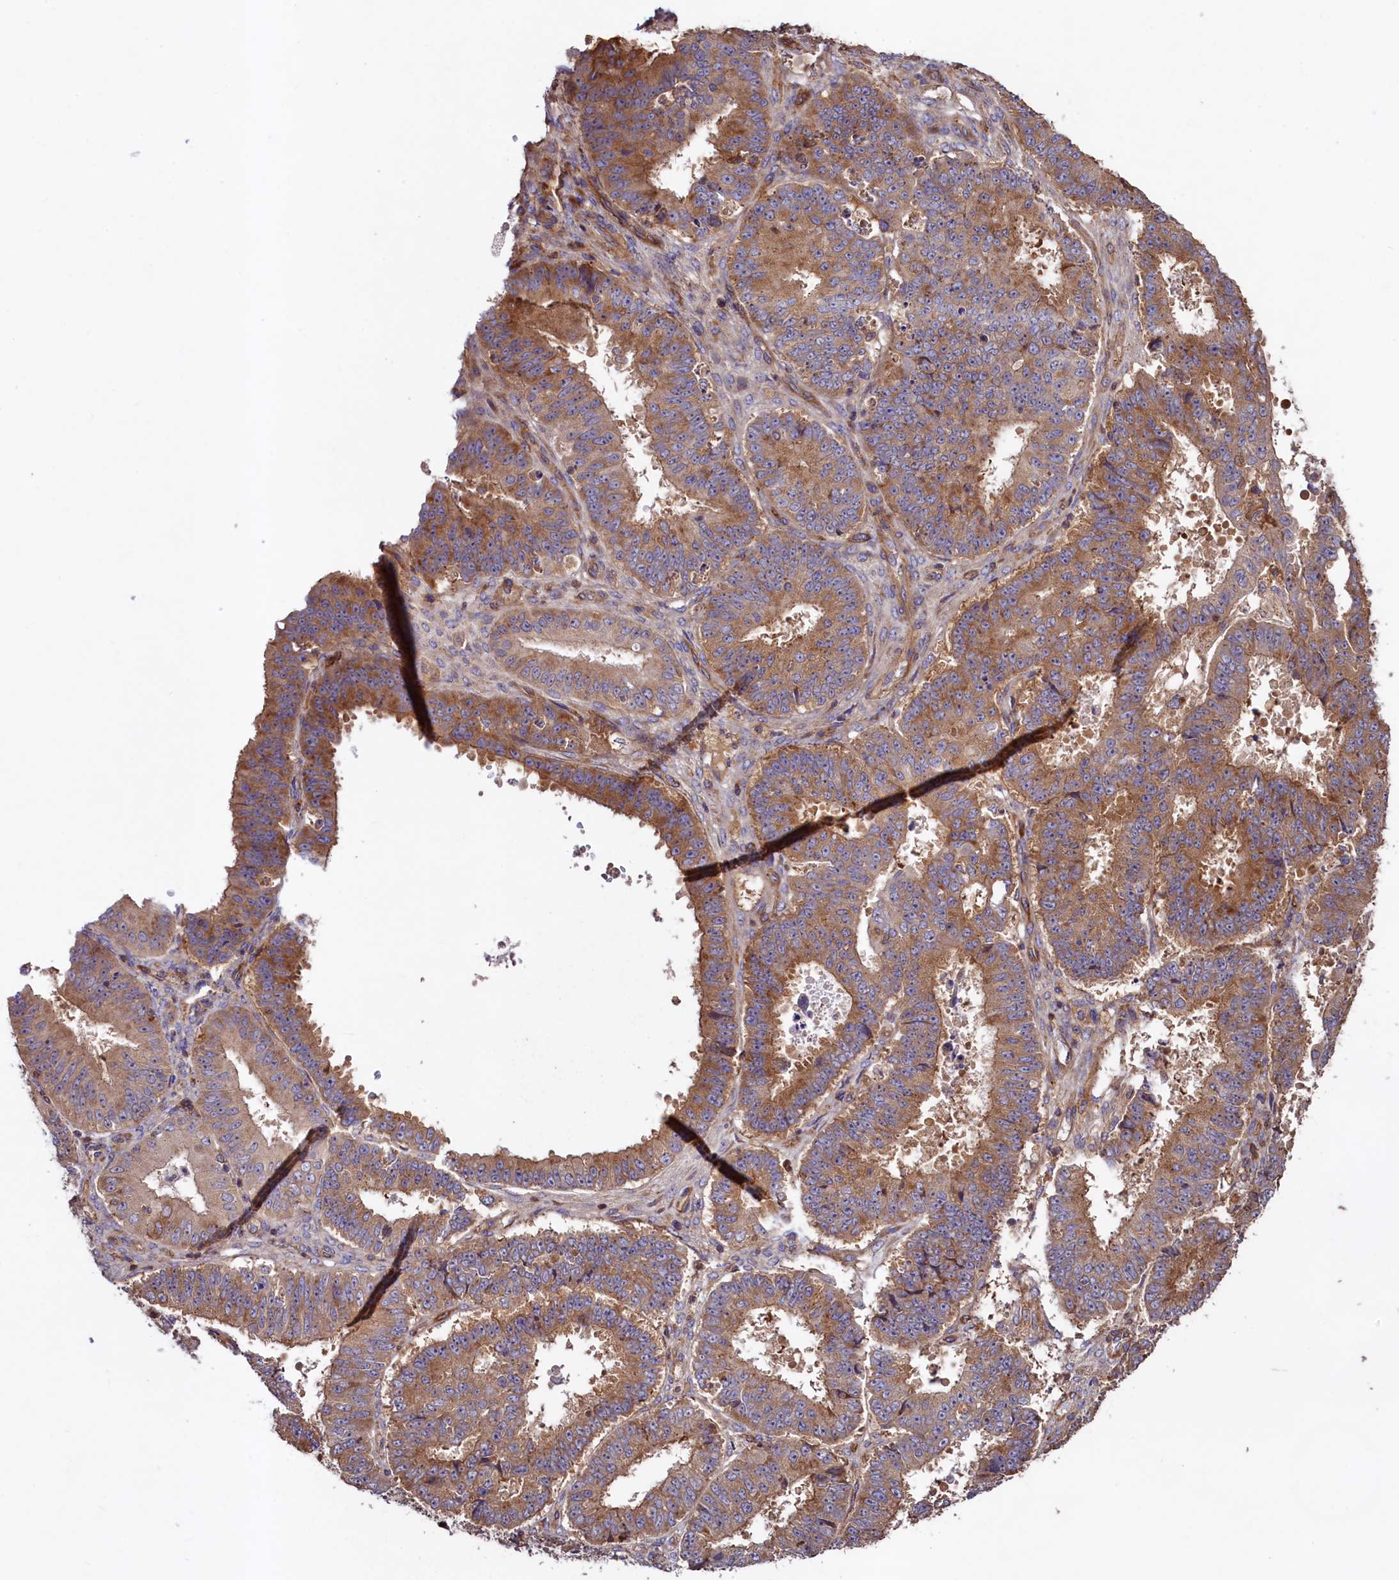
{"staining": {"intensity": "moderate", "quantity": ">75%", "location": "cytoplasmic/membranous"}, "tissue": "ovarian cancer", "cell_type": "Tumor cells", "image_type": "cancer", "snomed": [{"axis": "morphology", "description": "Carcinoma, endometroid"}, {"axis": "topography", "description": "Appendix"}, {"axis": "topography", "description": "Ovary"}], "caption": "The histopathology image exhibits a brown stain indicating the presence of a protein in the cytoplasmic/membranous of tumor cells in endometroid carcinoma (ovarian).", "gene": "KLHDC4", "patient": {"sex": "female", "age": 42}}